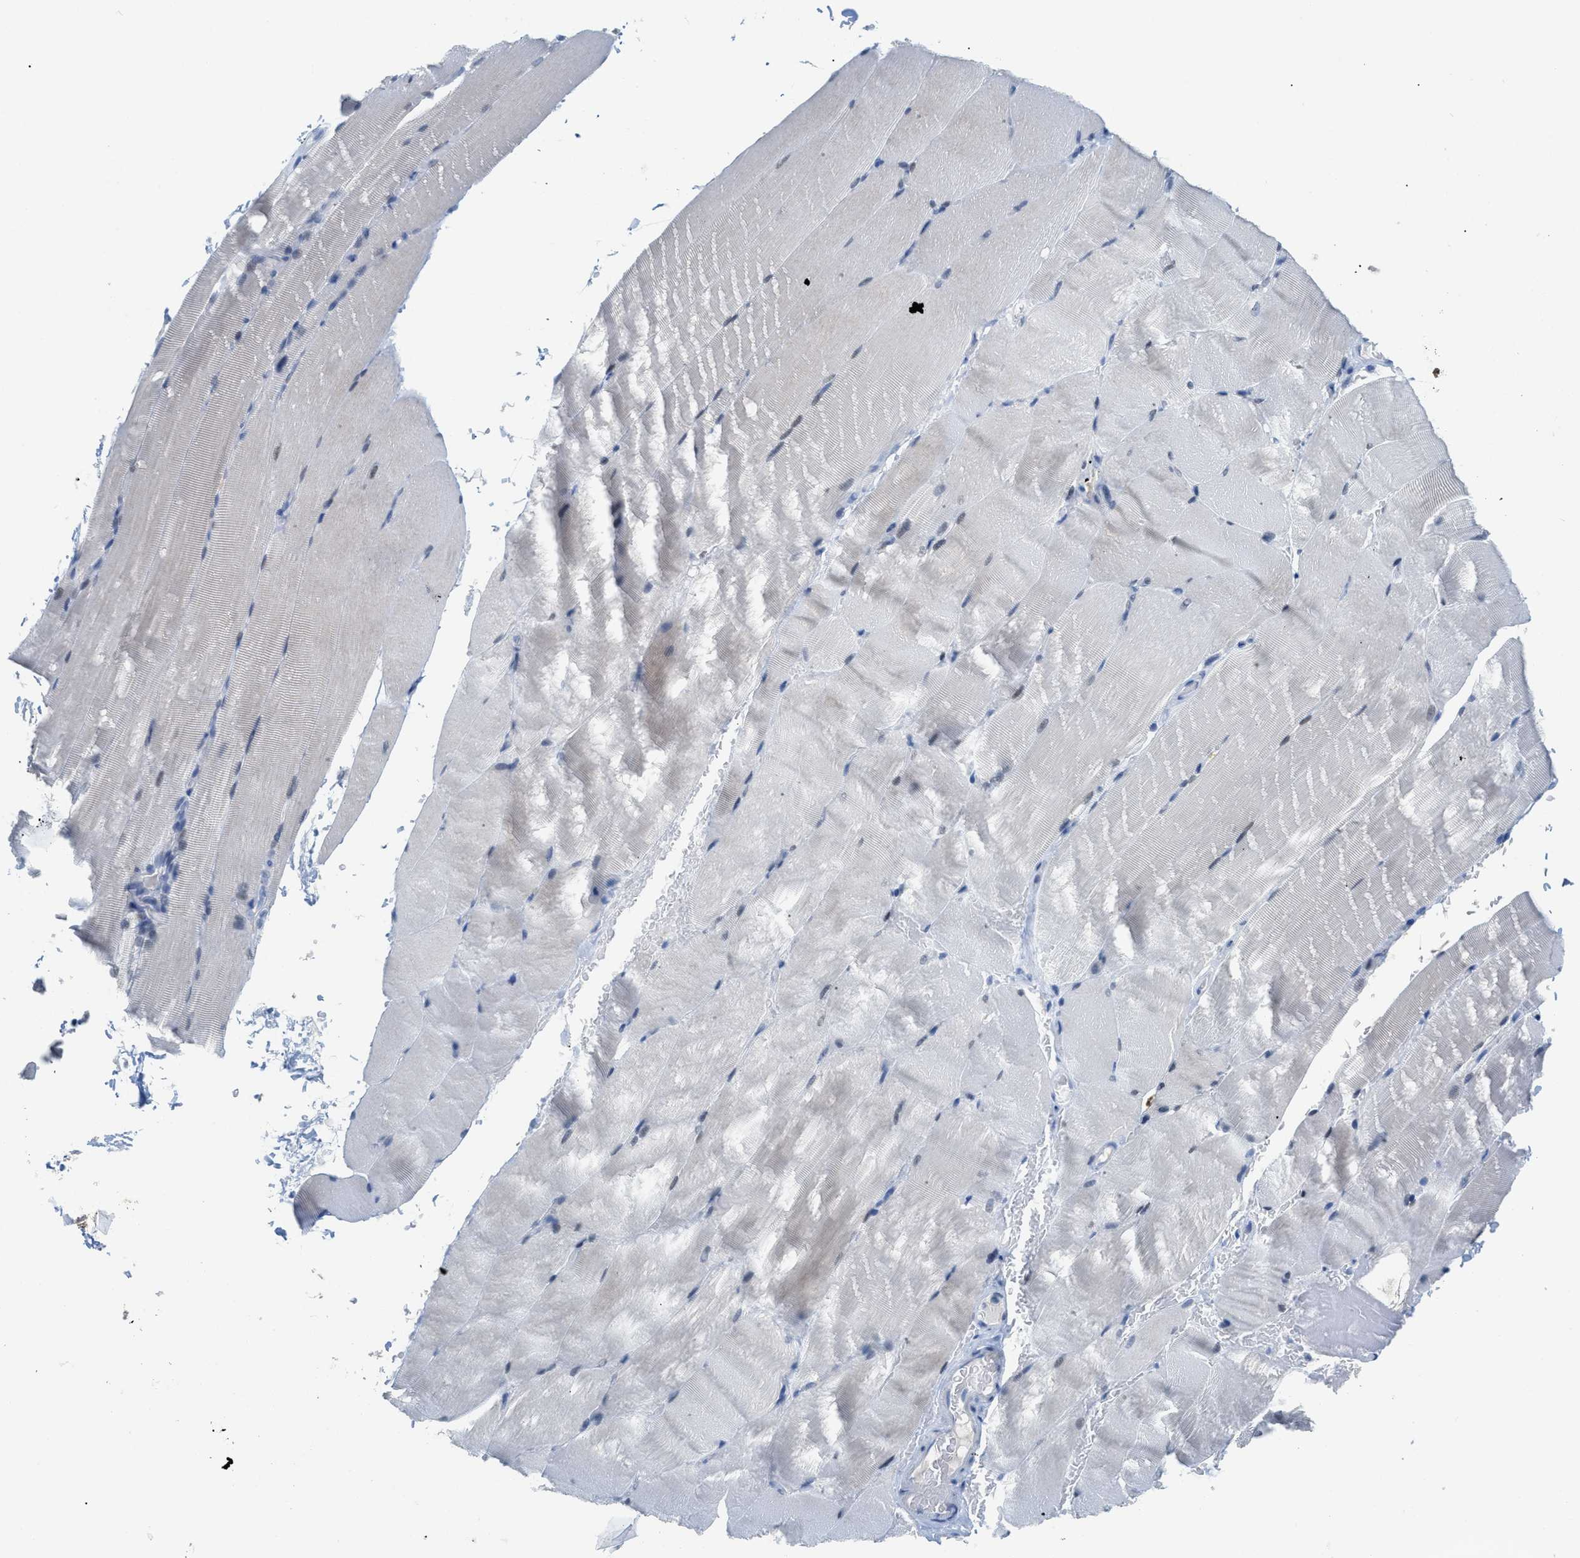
{"staining": {"intensity": "negative", "quantity": "none", "location": "none"}, "tissue": "skeletal muscle", "cell_type": "Myocytes", "image_type": "normal", "snomed": [{"axis": "morphology", "description": "Normal tissue, NOS"}, {"axis": "topography", "description": "Skeletal muscle"}, {"axis": "topography", "description": "Parathyroid gland"}], "caption": "This is an immunohistochemistry photomicrograph of unremarkable skeletal muscle. There is no staining in myocytes.", "gene": "HSF2", "patient": {"sex": "female", "age": 37}}